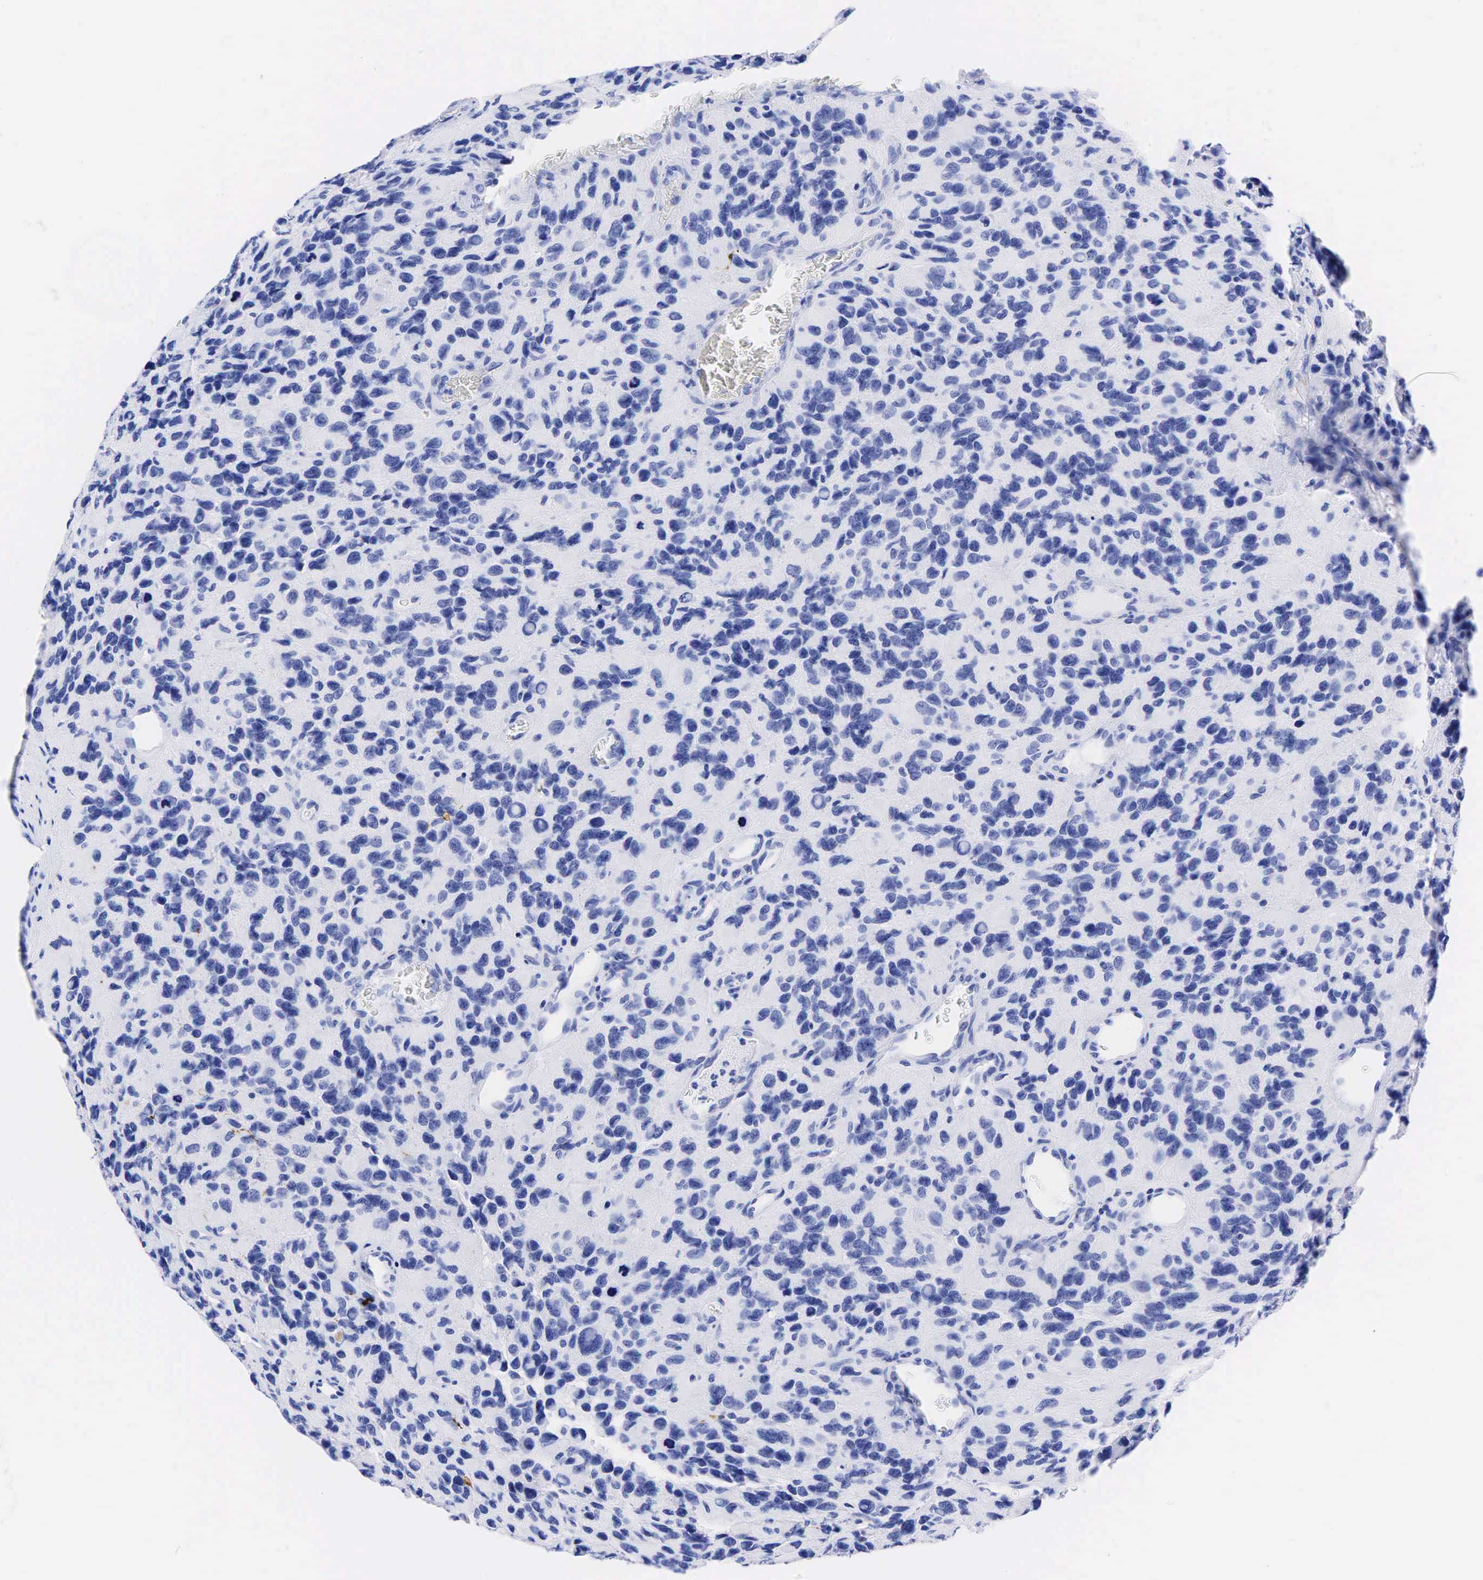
{"staining": {"intensity": "negative", "quantity": "none", "location": "none"}, "tissue": "glioma", "cell_type": "Tumor cells", "image_type": "cancer", "snomed": [{"axis": "morphology", "description": "Glioma, malignant, High grade"}, {"axis": "topography", "description": "Brain"}], "caption": "A high-resolution micrograph shows immunohistochemistry (IHC) staining of malignant glioma (high-grade), which reveals no significant expression in tumor cells. (DAB (3,3'-diaminobenzidine) IHC with hematoxylin counter stain).", "gene": "CHGA", "patient": {"sex": "male", "age": 77}}